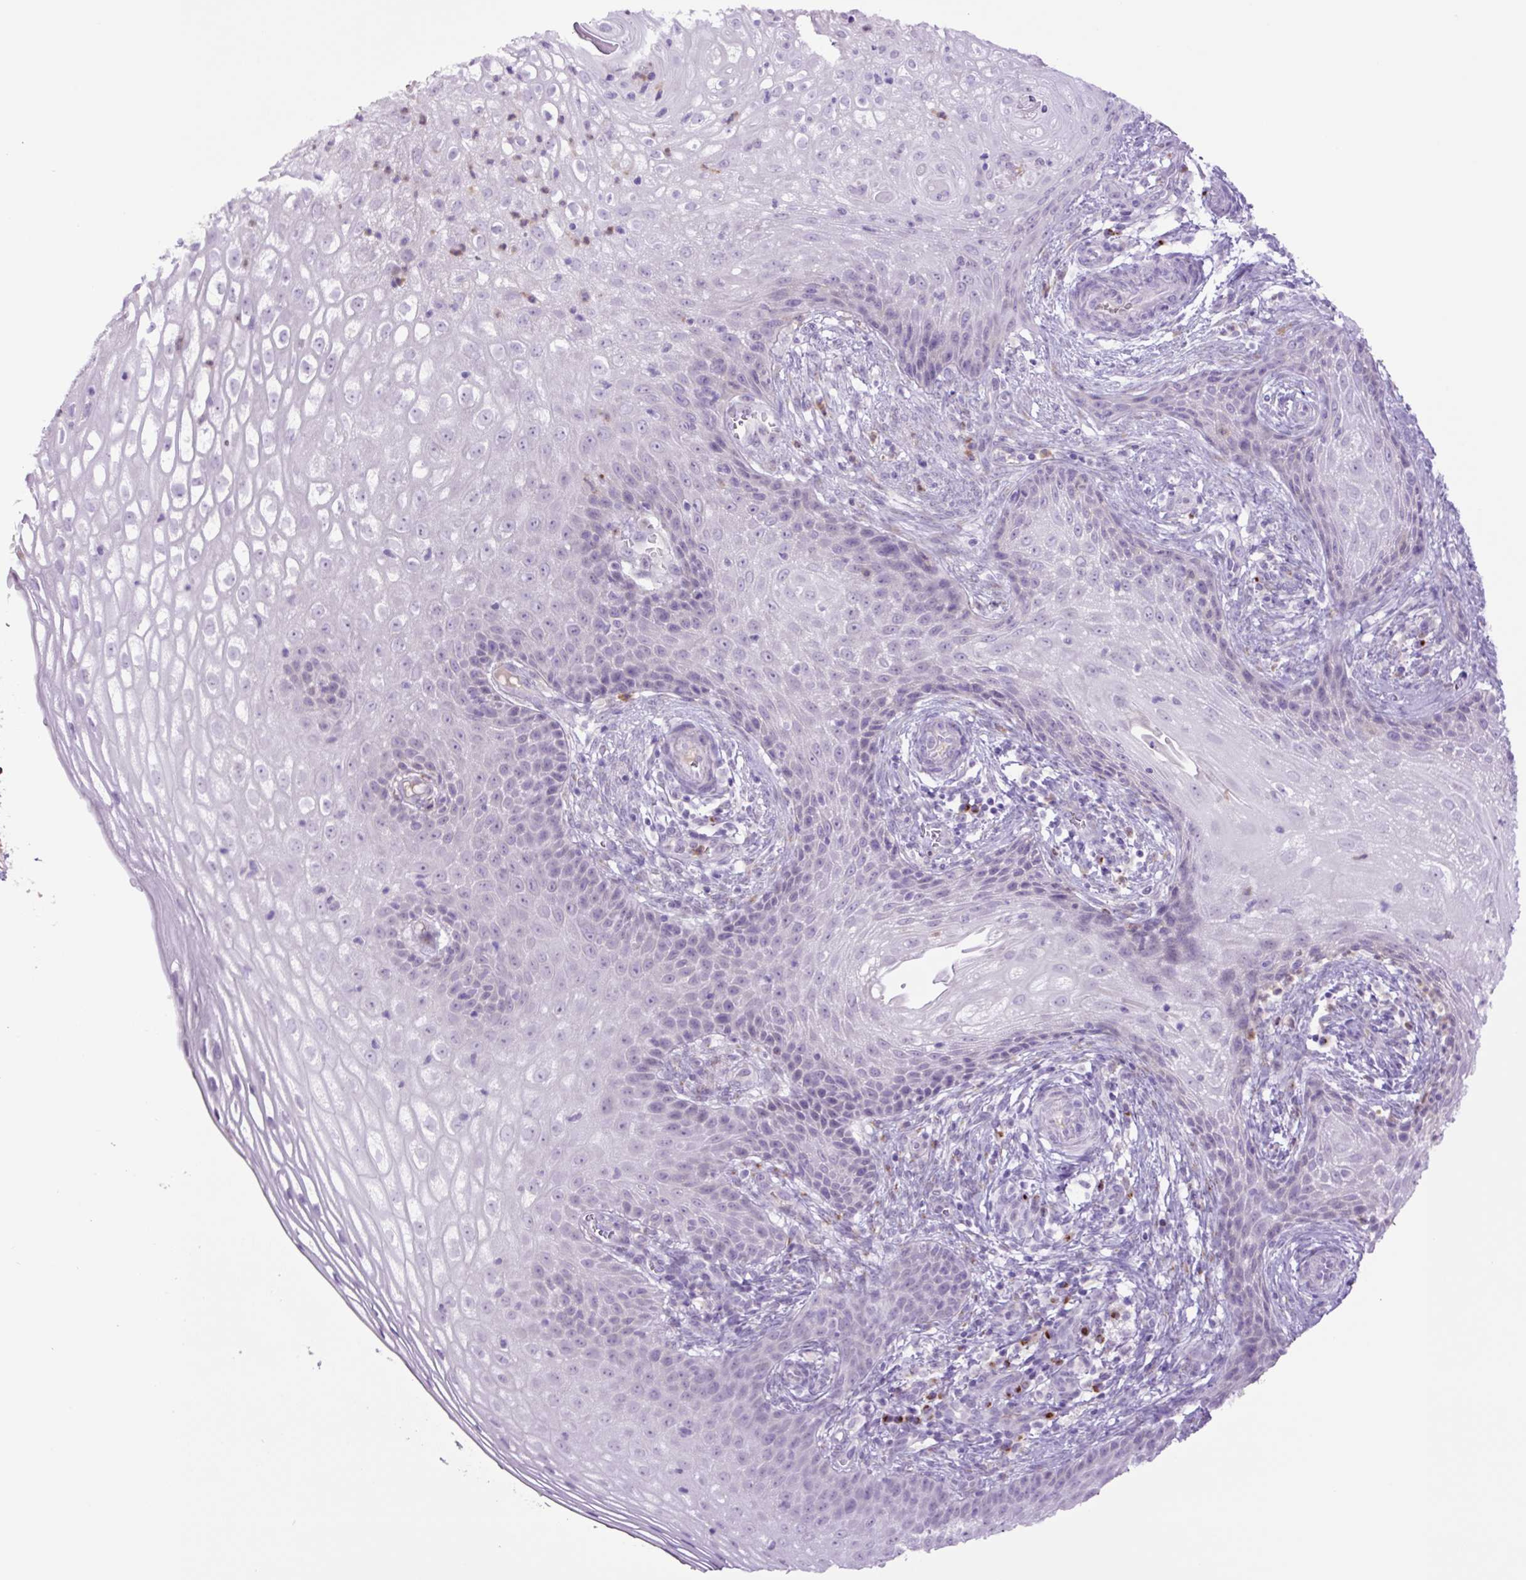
{"staining": {"intensity": "negative", "quantity": "none", "location": "none"}, "tissue": "cervical cancer", "cell_type": "Tumor cells", "image_type": "cancer", "snomed": [{"axis": "morphology", "description": "Squamous cell carcinoma, NOS"}, {"axis": "topography", "description": "Cervix"}], "caption": "Squamous cell carcinoma (cervical) was stained to show a protein in brown. There is no significant staining in tumor cells. Brightfield microscopy of IHC stained with DAB (brown) and hematoxylin (blue), captured at high magnification.", "gene": "MFSD3", "patient": {"sex": "female", "age": 30}}